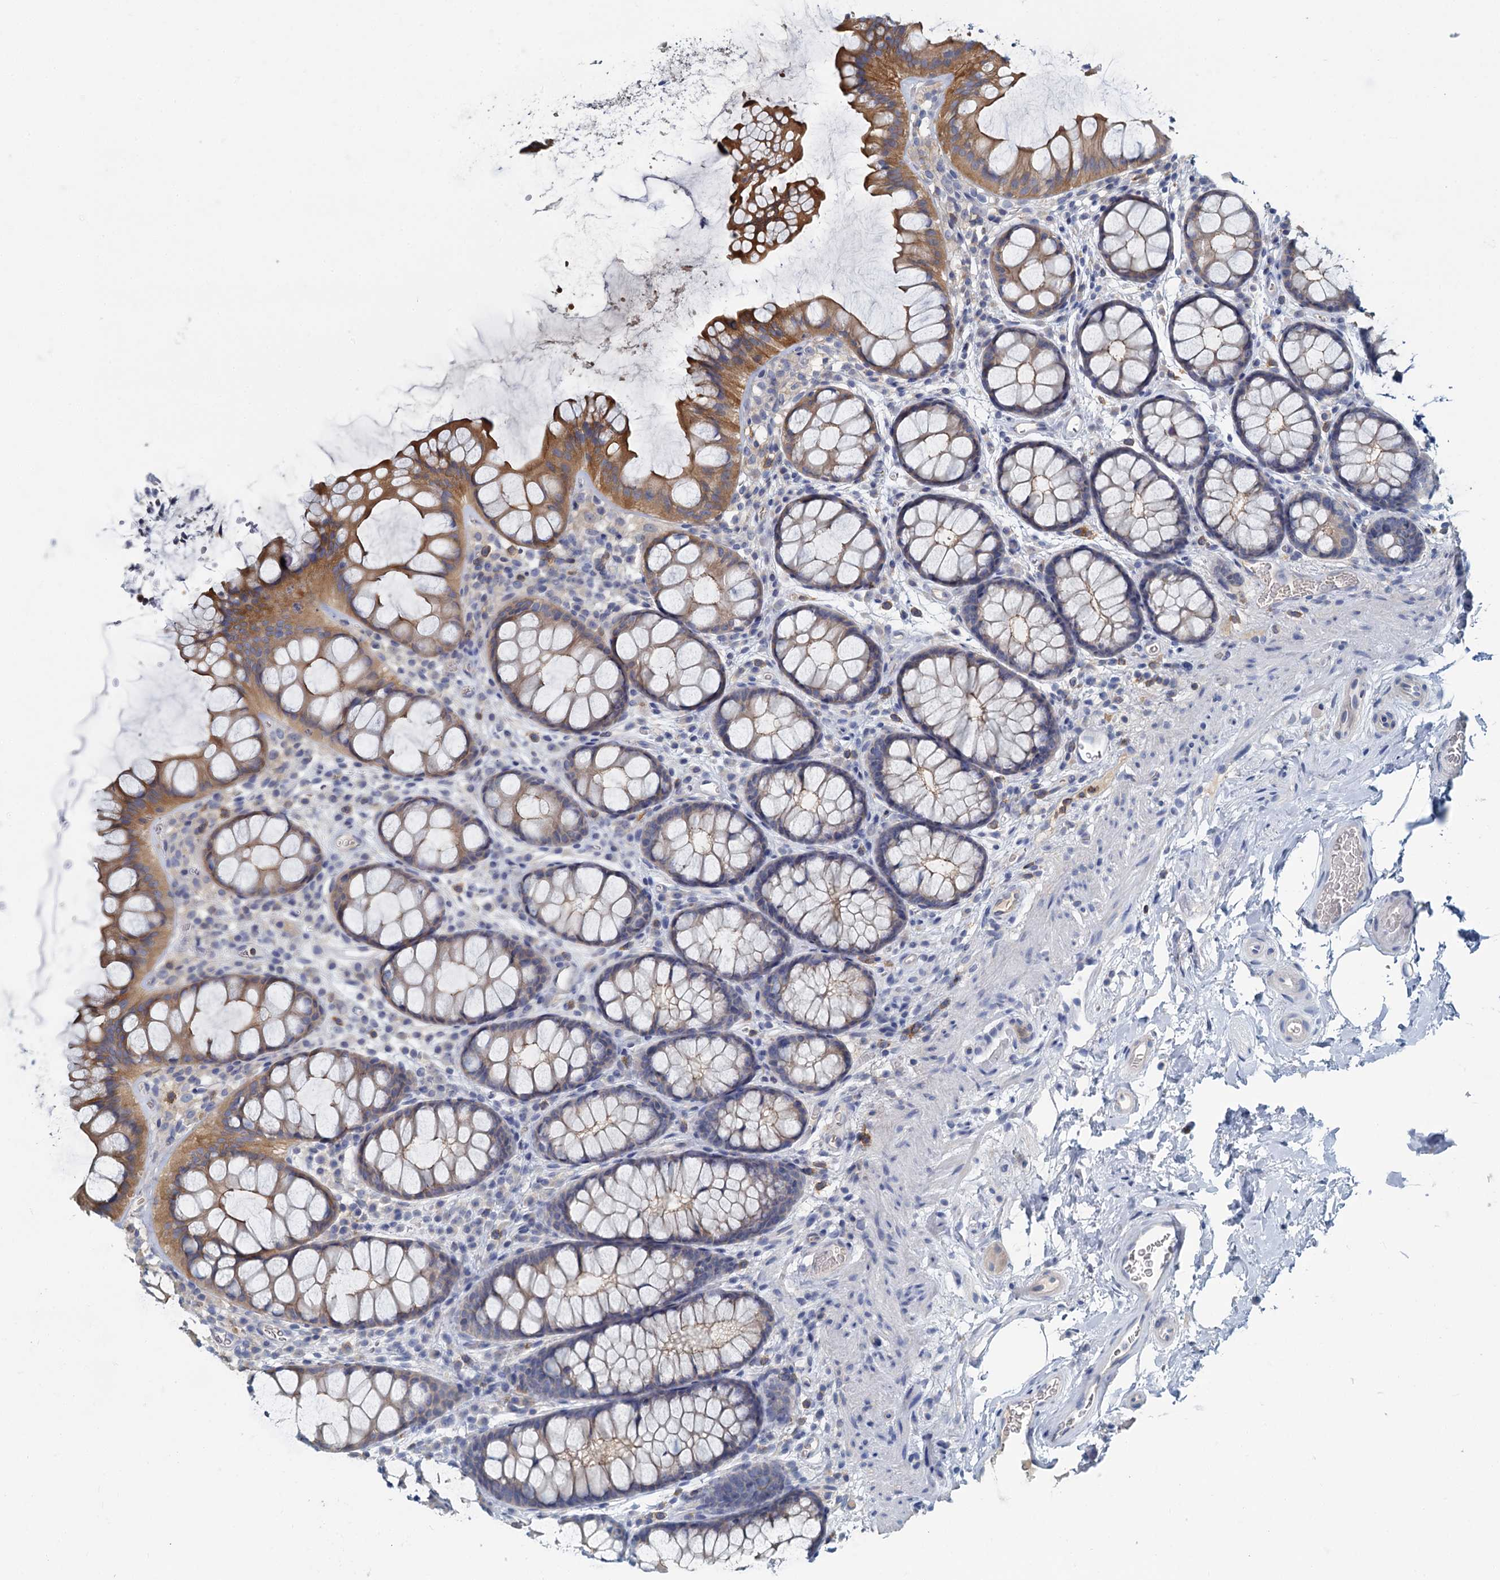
{"staining": {"intensity": "weak", "quantity": "25%-75%", "location": "cytoplasmic/membranous"}, "tissue": "colon", "cell_type": "Endothelial cells", "image_type": "normal", "snomed": [{"axis": "morphology", "description": "Normal tissue, NOS"}, {"axis": "topography", "description": "Colon"}], "caption": "Weak cytoplasmic/membranous protein expression is present in approximately 25%-75% of endothelial cells in colon.", "gene": "ACSM3", "patient": {"sex": "female", "age": 82}}